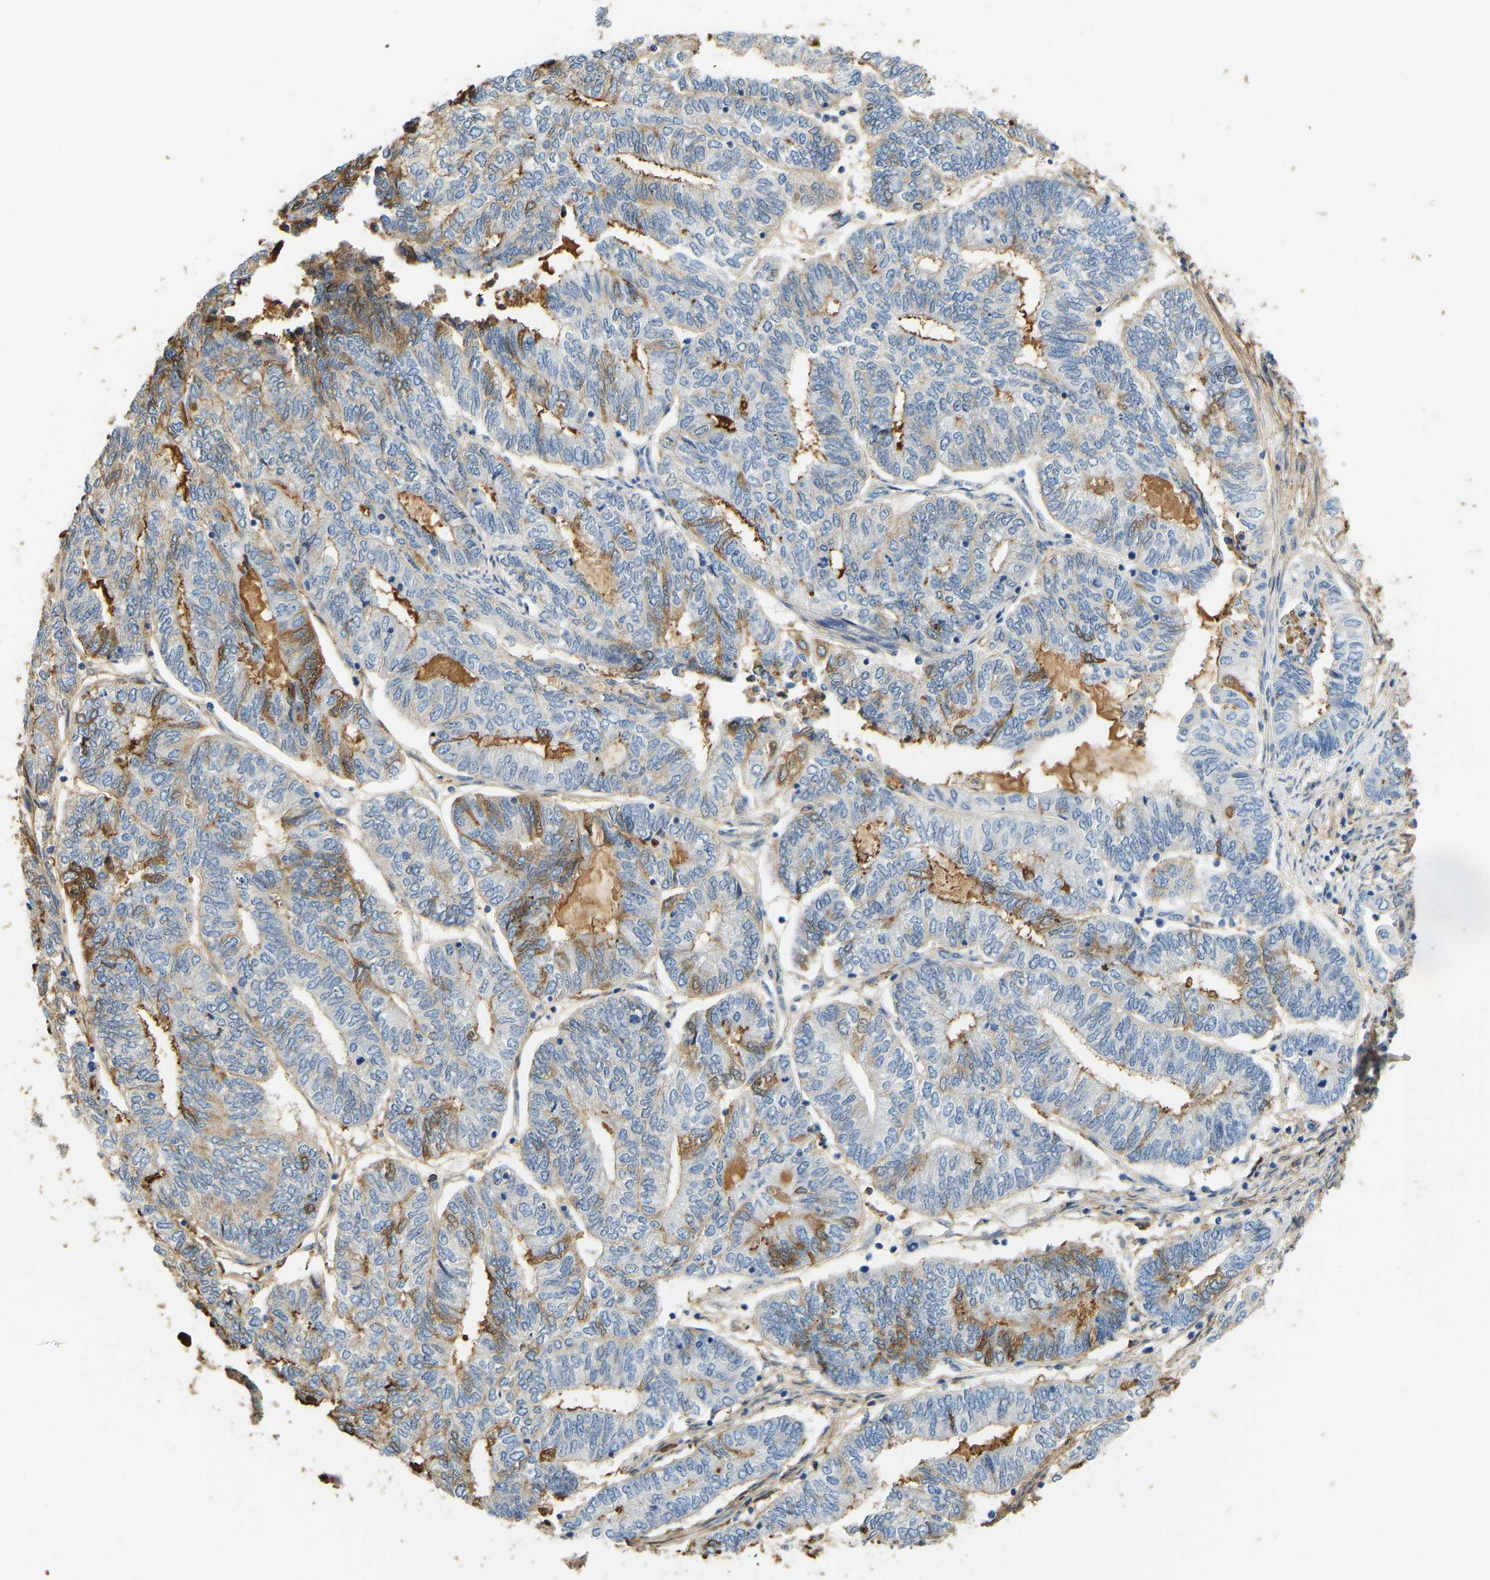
{"staining": {"intensity": "negative", "quantity": "none", "location": "none"}, "tissue": "endometrial cancer", "cell_type": "Tumor cells", "image_type": "cancer", "snomed": [{"axis": "morphology", "description": "Adenocarcinoma, NOS"}, {"axis": "topography", "description": "Uterus"}, {"axis": "topography", "description": "Endometrium"}], "caption": "Immunohistochemistry (IHC) histopathology image of human endometrial adenocarcinoma stained for a protein (brown), which shows no staining in tumor cells.", "gene": "THBS4", "patient": {"sex": "female", "age": 70}}